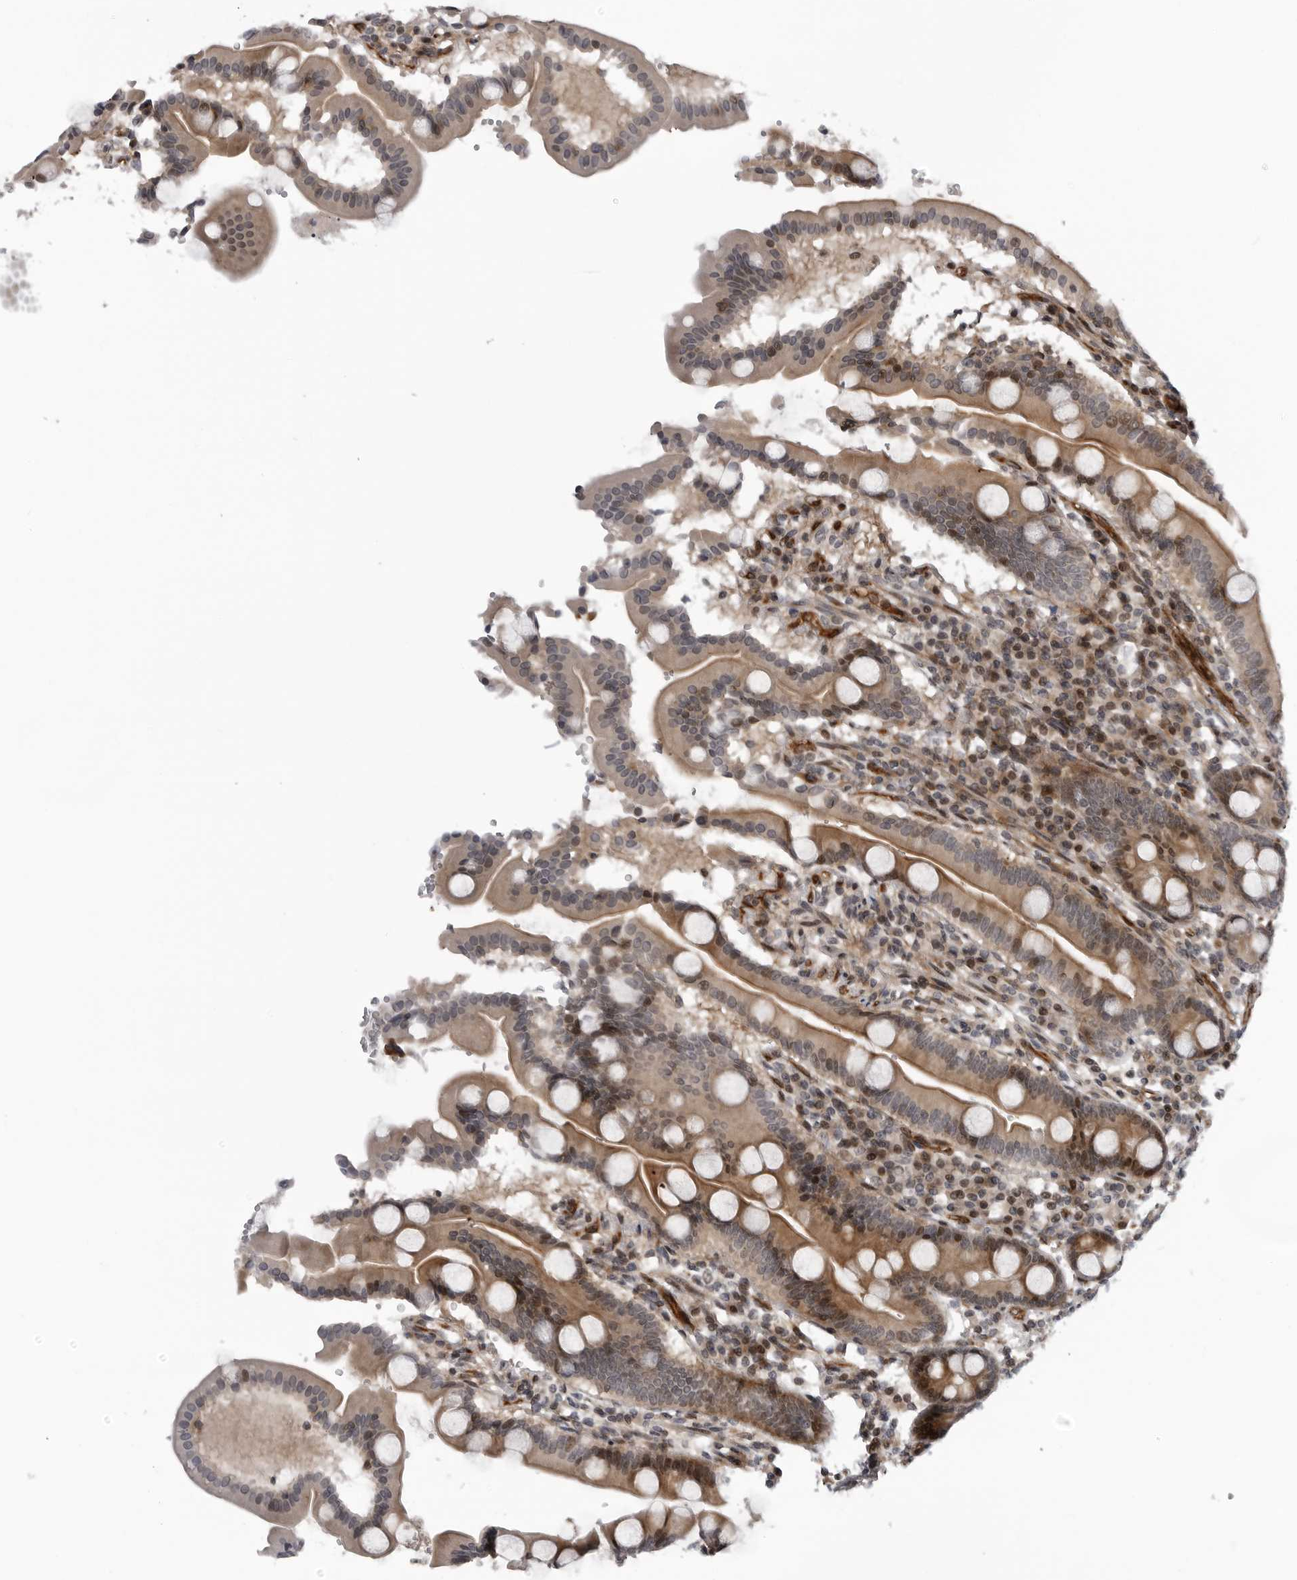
{"staining": {"intensity": "strong", "quantity": ">75%", "location": "cytoplasmic/membranous"}, "tissue": "duodenum", "cell_type": "Glandular cells", "image_type": "normal", "snomed": [{"axis": "morphology", "description": "Normal tissue, NOS"}, {"axis": "topography", "description": "Duodenum"}], "caption": "Duodenum was stained to show a protein in brown. There is high levels of strong cytoplasmic/membranous positivity in approximately >75% of glandular cells.", "gene": "ABL1", "patient": {"sex": "male", "age": 50}}